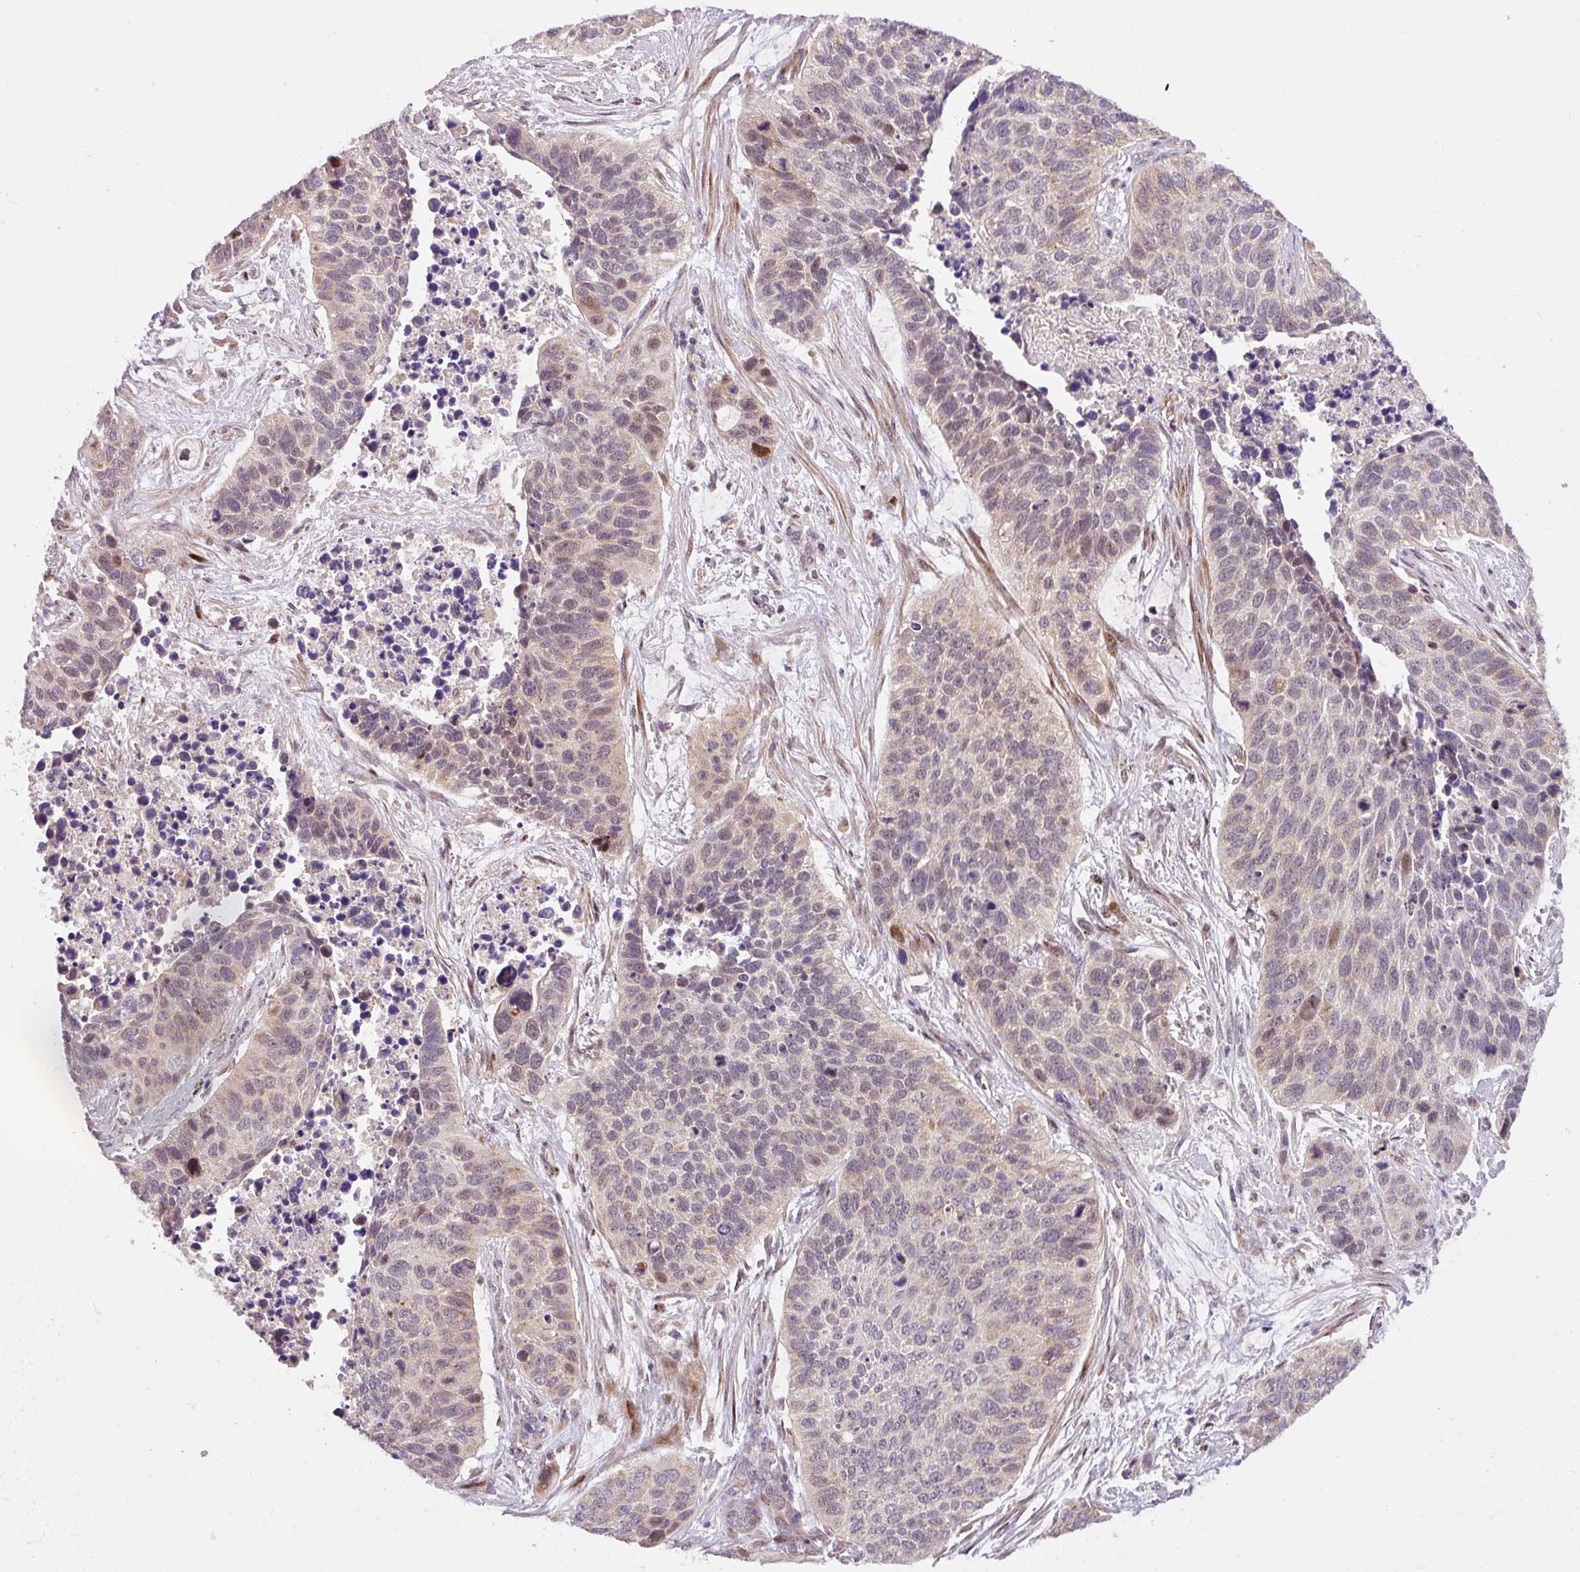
{"staining": {"intensity": "weak", "quantity": "<25%", "location": "cytoplasmic/membranous,nuclear"}, "tissue": "lung cancer", "cell_type": "Tumor cells", "image_type": "cancer", "snomed": [{"axis": "morphology", "description": "Squamous cell carcinoma, NOS"}, {"axis": "topography", "description": "Lung"}], "caption": "DAB (3,3'-diaminobenzidine) immunohistochemical staining of human lung squamous cell carcinoma reveals no significant staining in tumor cells. (Immunohistochemistry (ihc), brightfield microscopy, high magnification).", "gene": "SARS2", "patient": {"sex": "male", "age": 62}}